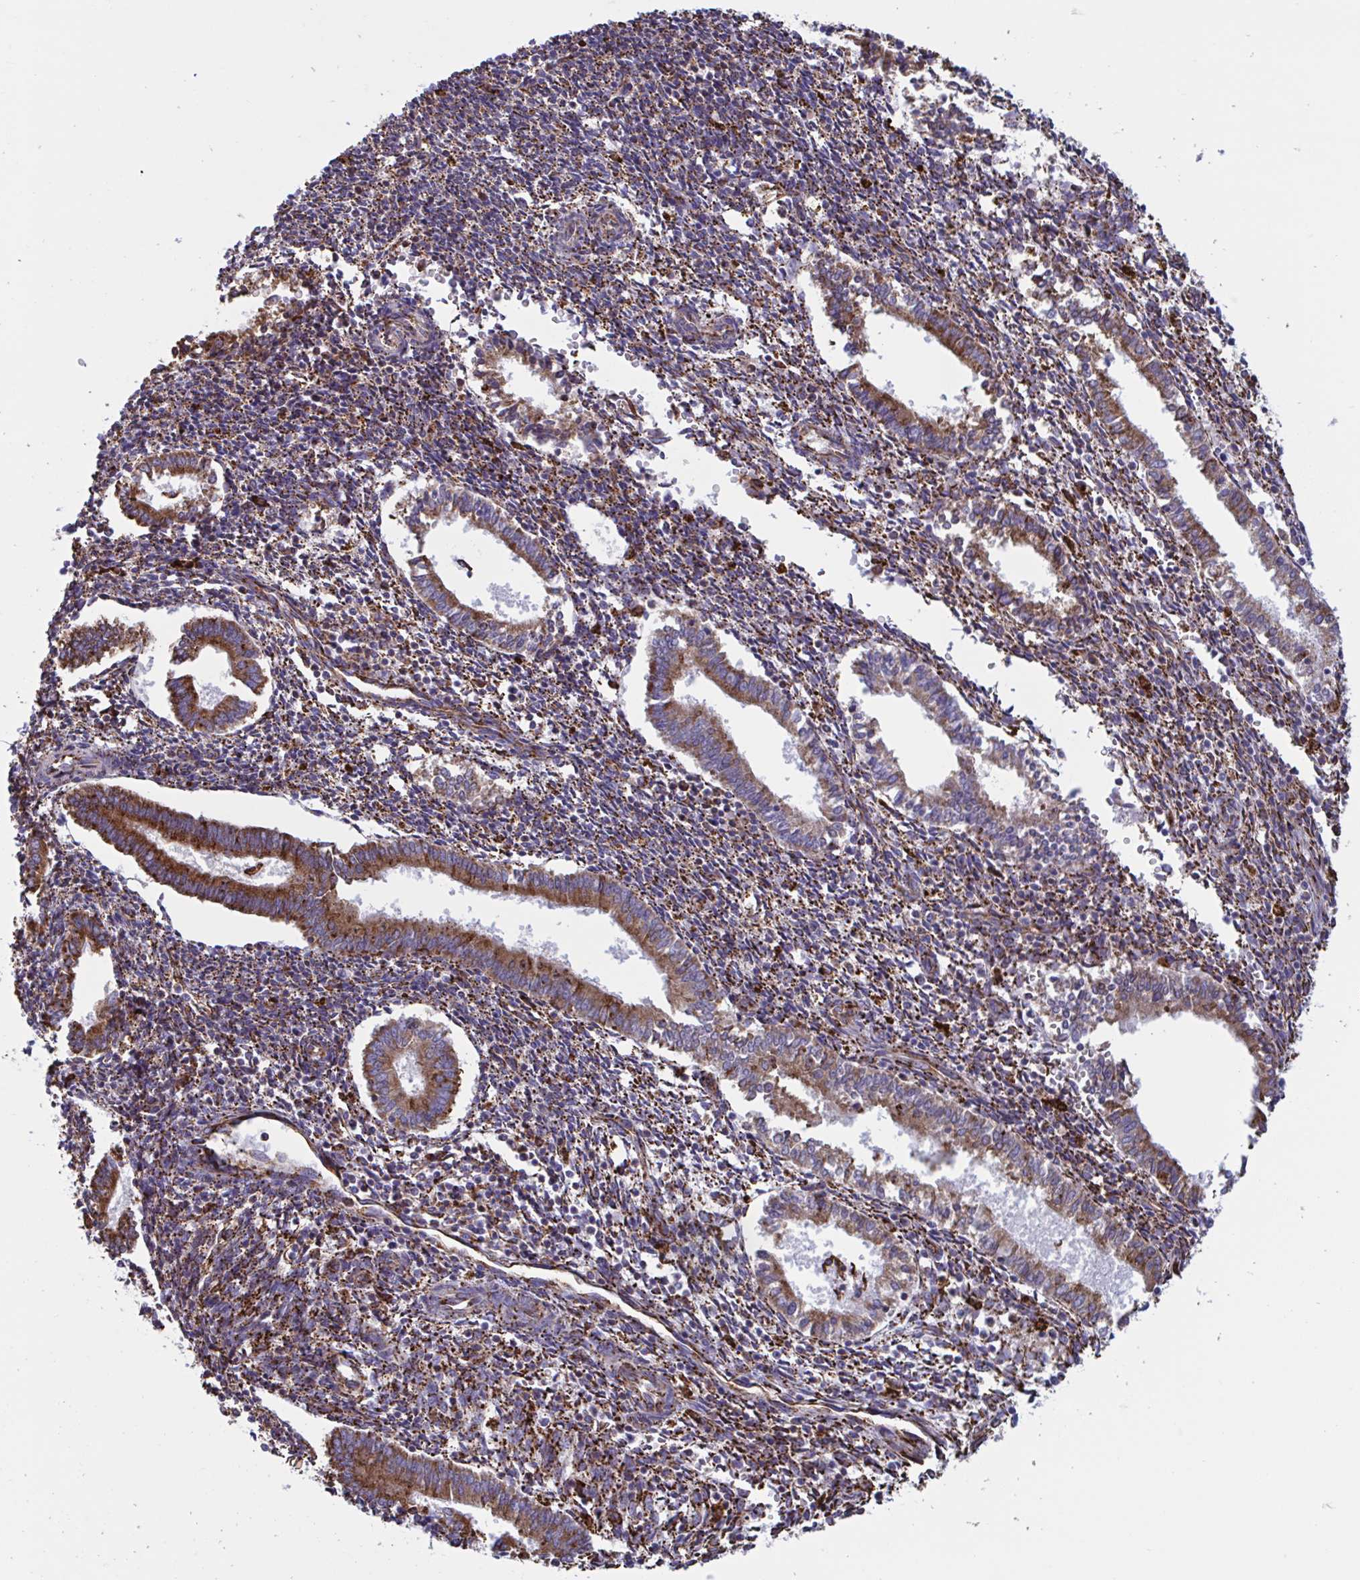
{"staining": {"intensity": "moderate", "quantity": "<25%", "location": "cytoplasmic/membranous"}, "tissue": "endometrium", "cell_type": "Cells in endometrial stroma", "image_type": "normal", "snomed": [{"axis": "morphology", "description": "Normal tissue, NOS"}, {"axis": "topography", "description": "Endometrium"}], "caption": "Moderate cytoplasmic/membranous expression for a protein is present in about <25% of cells in endometrial stroma of benign endometrium using immunohistochemistry.", "gene": "PEAK3", "patient": {"sex": "female", "age": 41}}